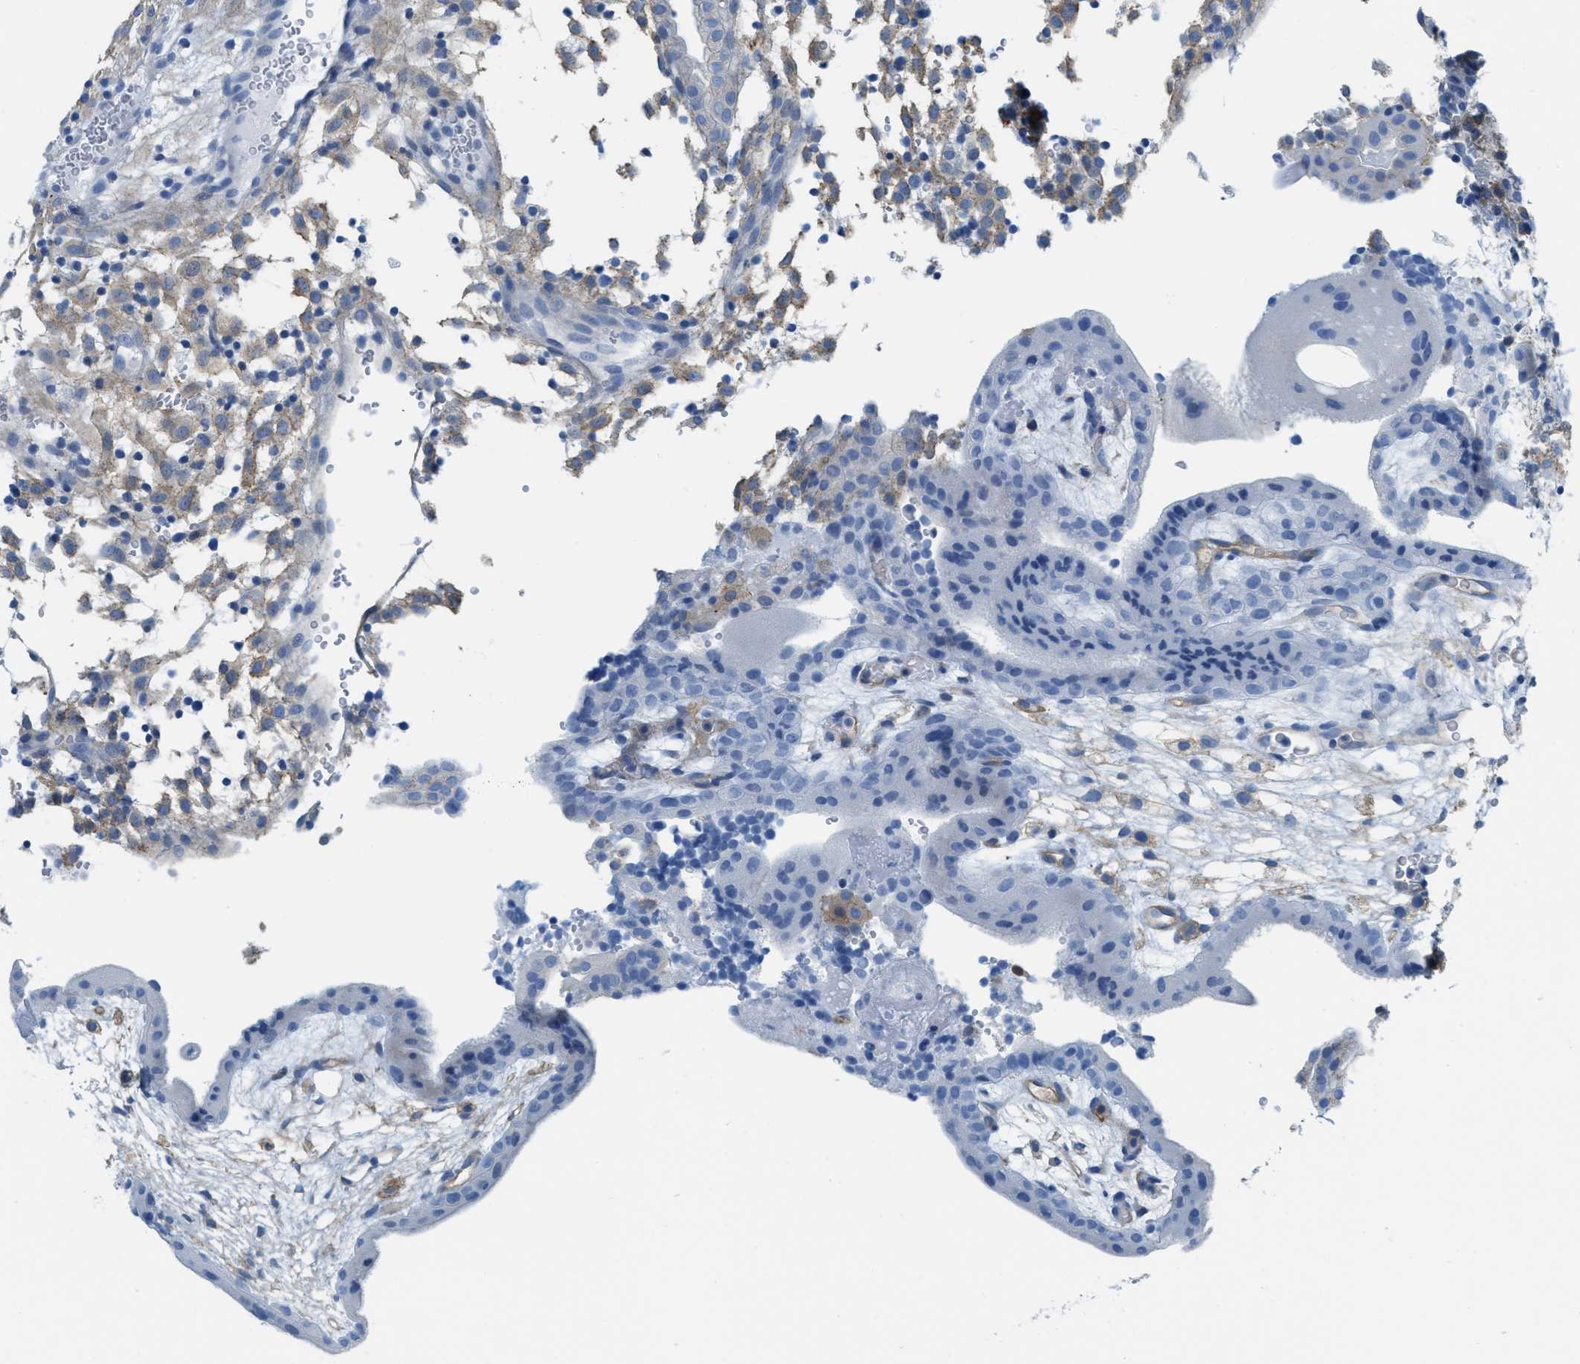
{"staining": {"intensity": "negative", "quantity": "none", "location": "none"}, "tissue": "placenta", "cell_type": "Decidual cells", "image_type": "normal", "snomed": [{"axis": "morphology", "description": "Normal tissue, NOS"}, {"axis": "topography", "description": "Placenta"}], "caption": "Protein analysis of unremarkable placenta exhibits no significant expression in decidual cells.", "gene": "ASGR1", "patient": {"sex": "female", "age": 18}}